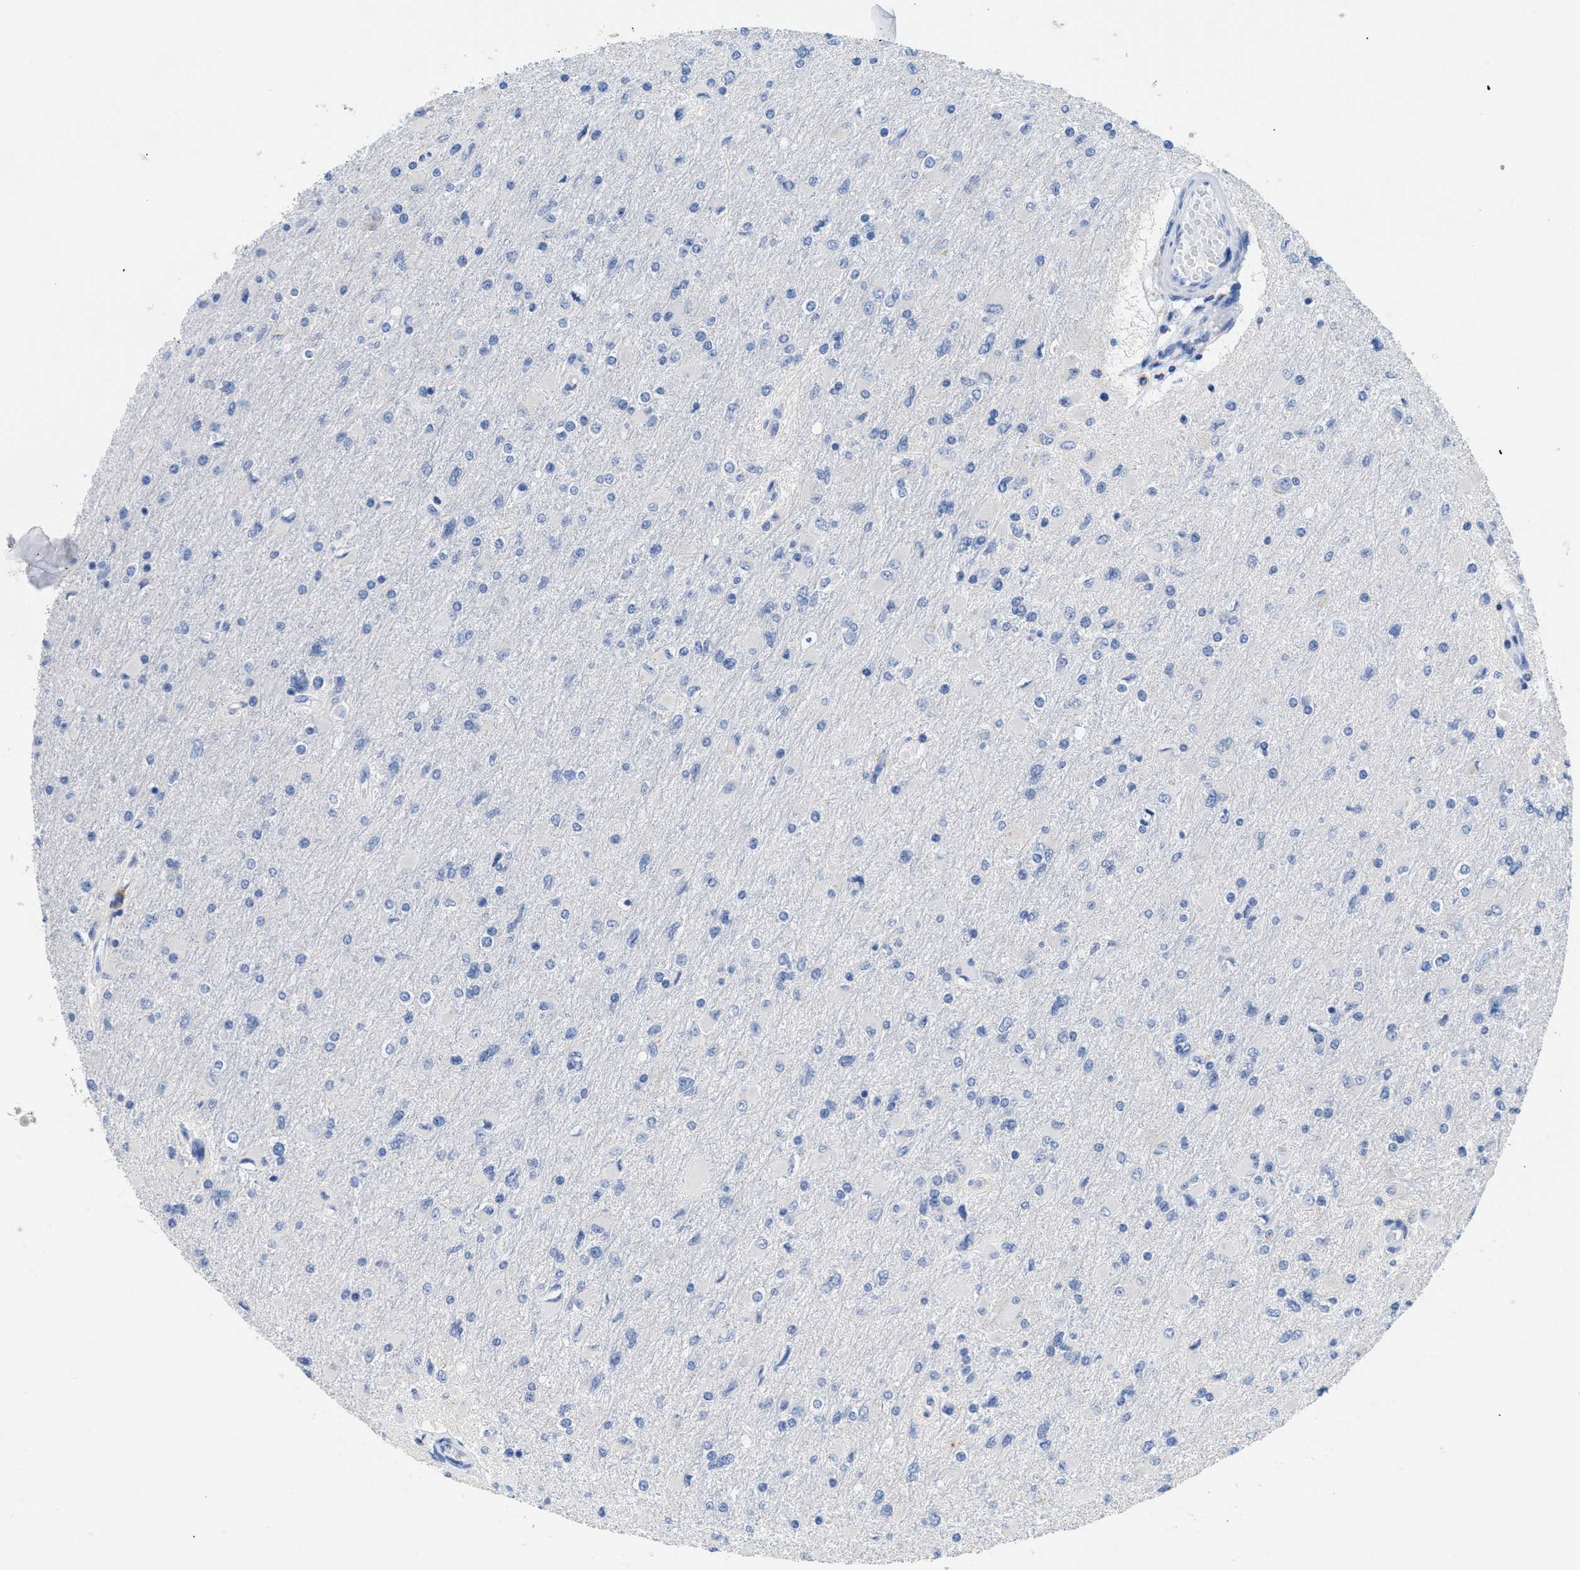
{"staining": {"intensity": "negative", "quantity": "none", "location": "none"}, "tissue": "glioma", "cell_type": "Tumor cells", "image_type": "cancer", "snomed": [{"axis": "morphology", "description": "Glioma, malignant, High grade"}, {"axis": "topography", "description": "Cerebral cortex"}], "caption": "Glioma stained for a protein using IHC demonstrates no expression tumor cells.", "gene": "APOBEC2", "patient": {"sex": "female", "age": 36}}